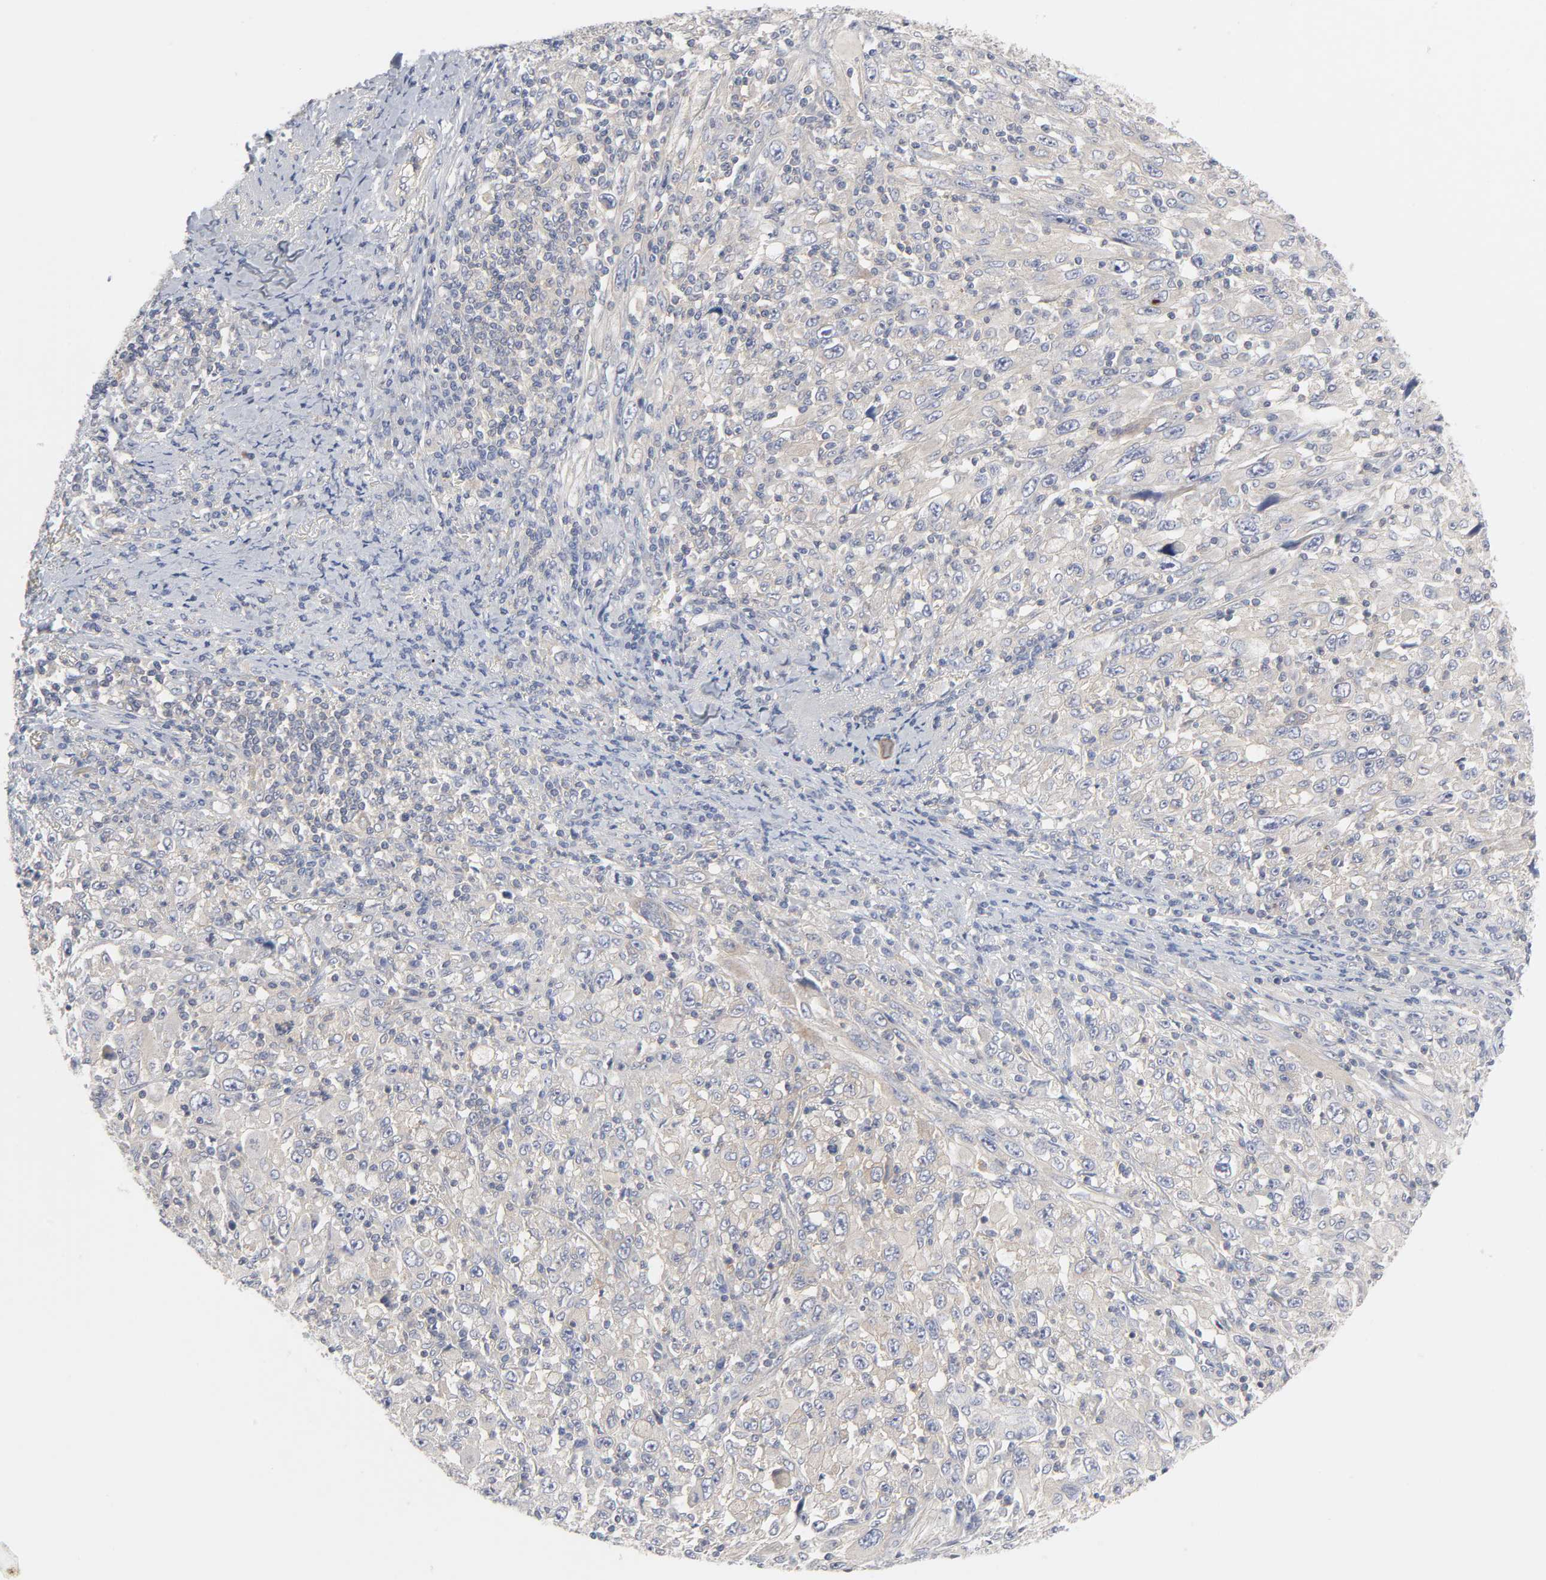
{"staining": {"intensity": "negative", "quantity": "none", "location": "none"}, "tissue": "melanoma", "cell_type": "Tumor cells", "image_type": "cancer", "snomed": [{"axis": "morphology", "description": "Malignant melanoma, Metastatic site"}, {"axis": "topography", "description": "Skin"}], "caption": "Micrograph shows no protein staining in tumor cells of malignant melanoma (metastatic site) tissue.", "gene": "ROCK1", "patient": {"sex": "female", "age": 56}}